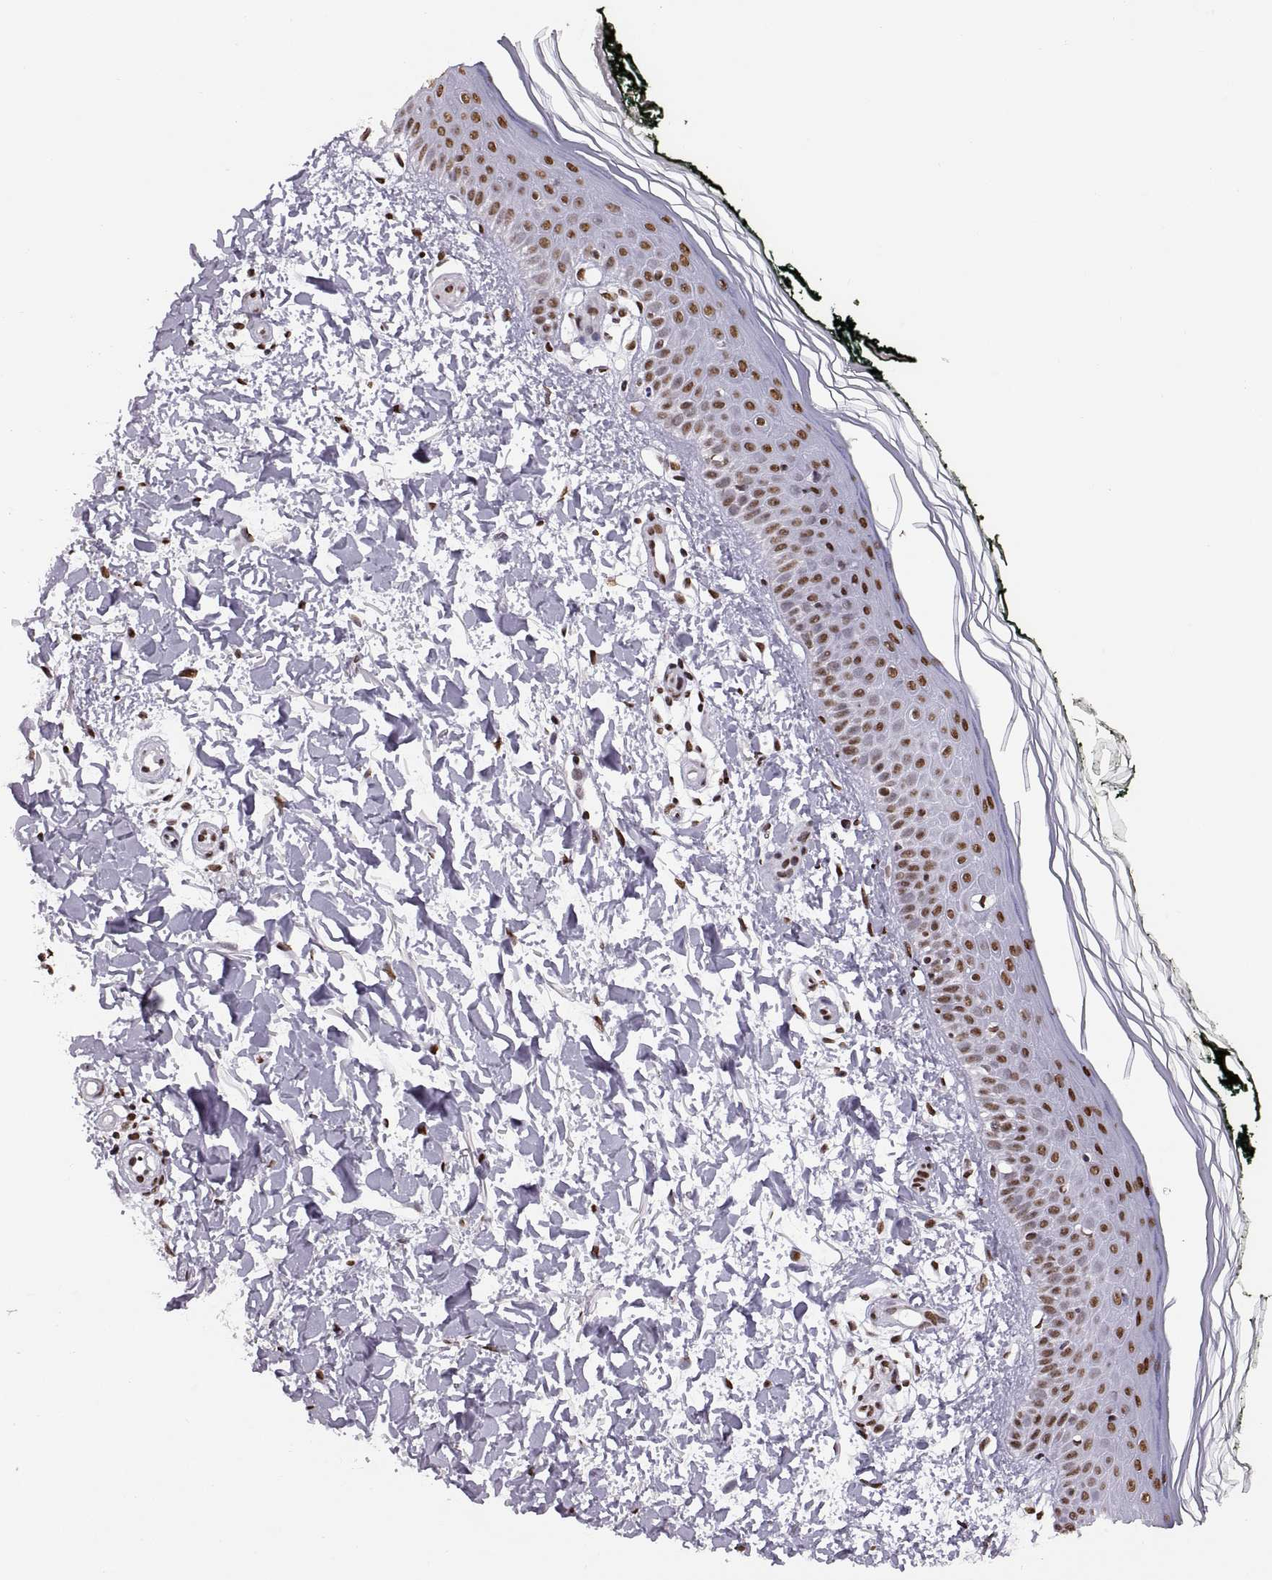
{"staining": {"intensity": "strong", "quantity": ">75%", "location": "nuclear"}, "tissue": "skin", "cell_type": "Fibroblasts", "image_type": "normal", "snomed": [{"axis": "morphology", "description": "Normal tissue, NOS"}, {"axis": "topography", "description": "Skin"}], "caption": "Immunohistochemical staining of normal skin displays high levels of strong nuclear positivity in approximately >75% of fibroblasts. (DAB (3,3'-diaminobenzidine) = brown stain, brightfield microscopy at high magnification).", "gene": "SNAI1", "patient": {"sex": "female", "age": 62}}